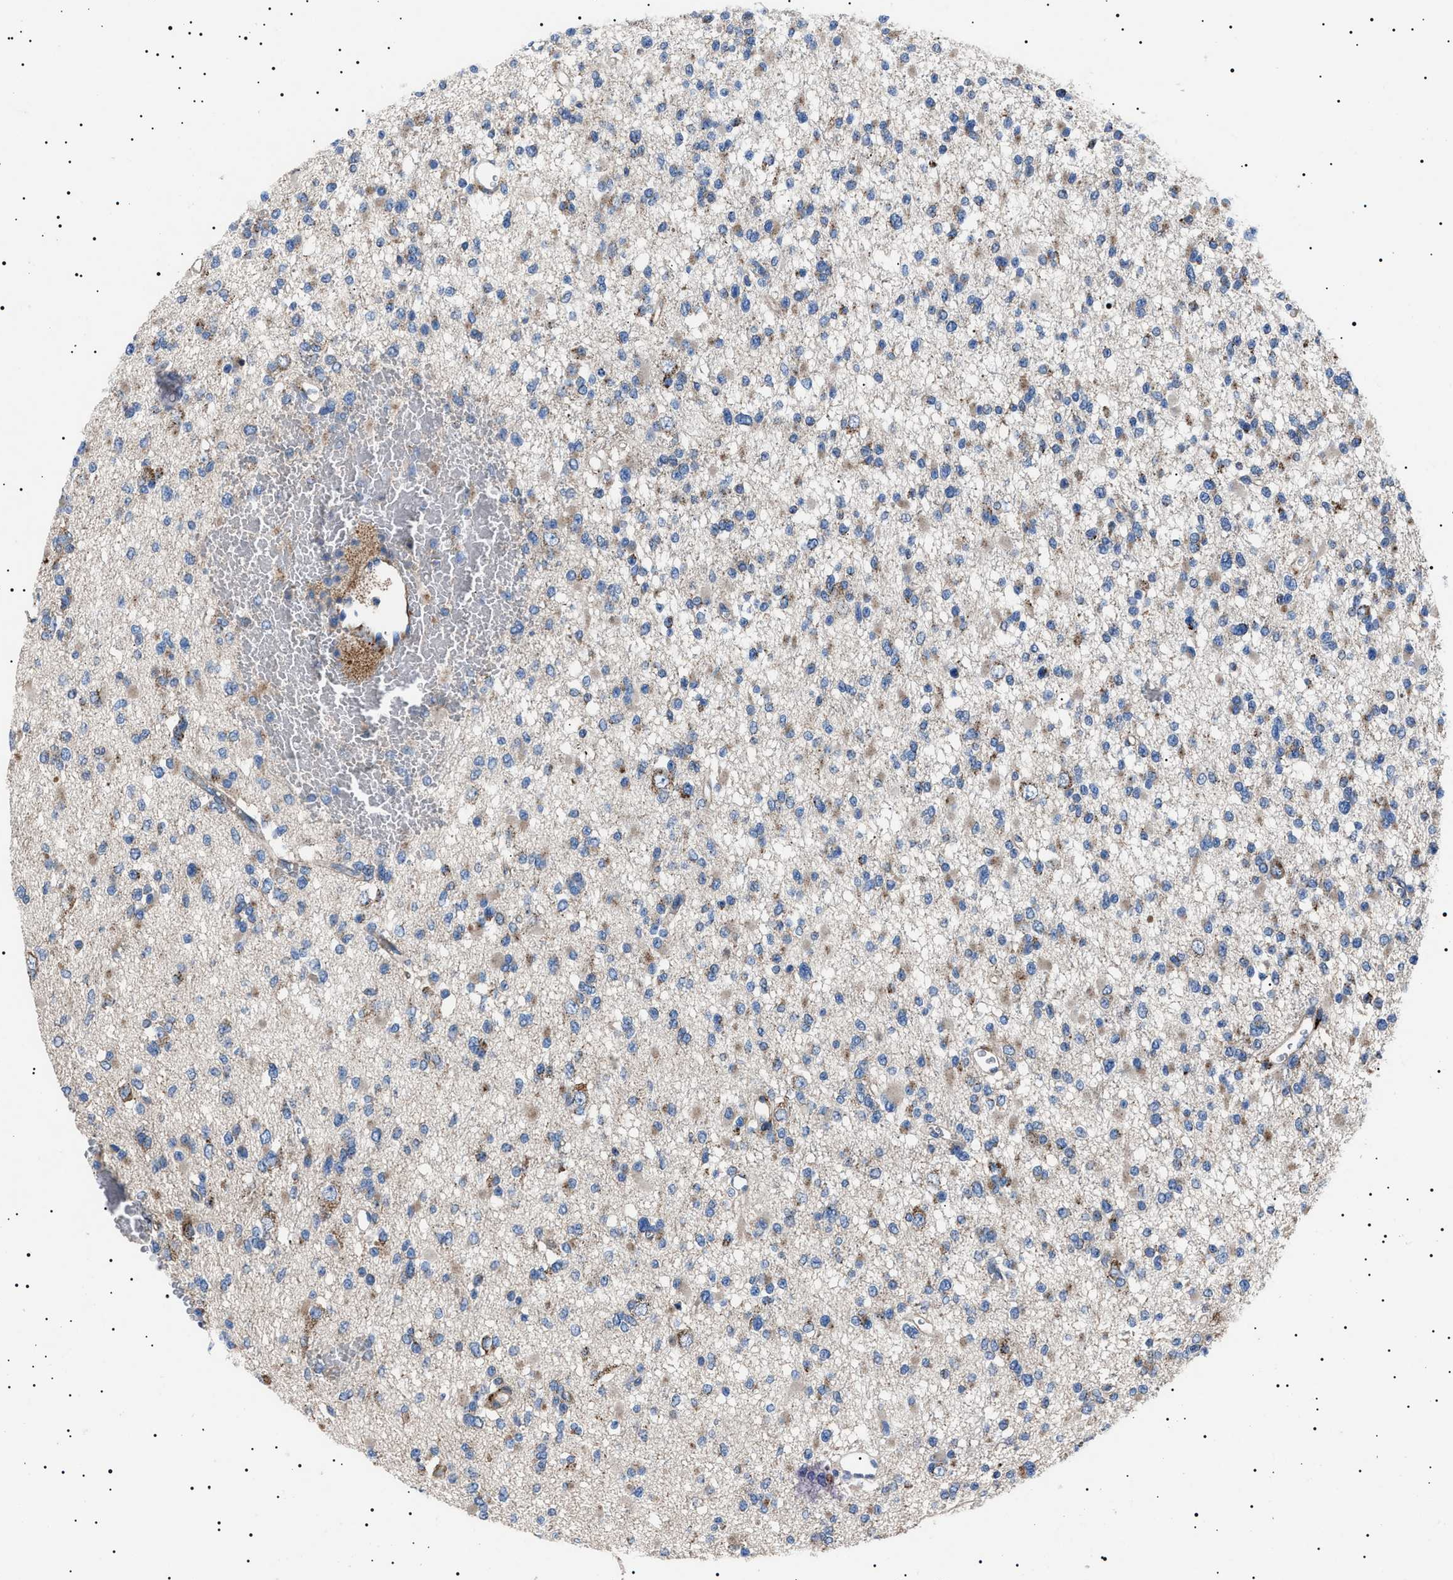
{"staining": {"intensity": "weak", "quantity": "25%-75%", "location": "cytoplasmic/membranous"}, "tissue": "glioma", "cell_type": "Tumor cells", "image_type": "cancer", "snomed": [{"axis": "morphology", "description": "Glioma, malignant, Low grade"}, {"axis": "topography", "description": "Brain"}], "caption": "Protein expression analysis of malignant glioma (low-grade) exhibits weak cytoplasmic/membranous positivity in about 25%-75% of tumor cells.", "gene": "NEU1", "patient": {"sex": "female", "age": 22}}